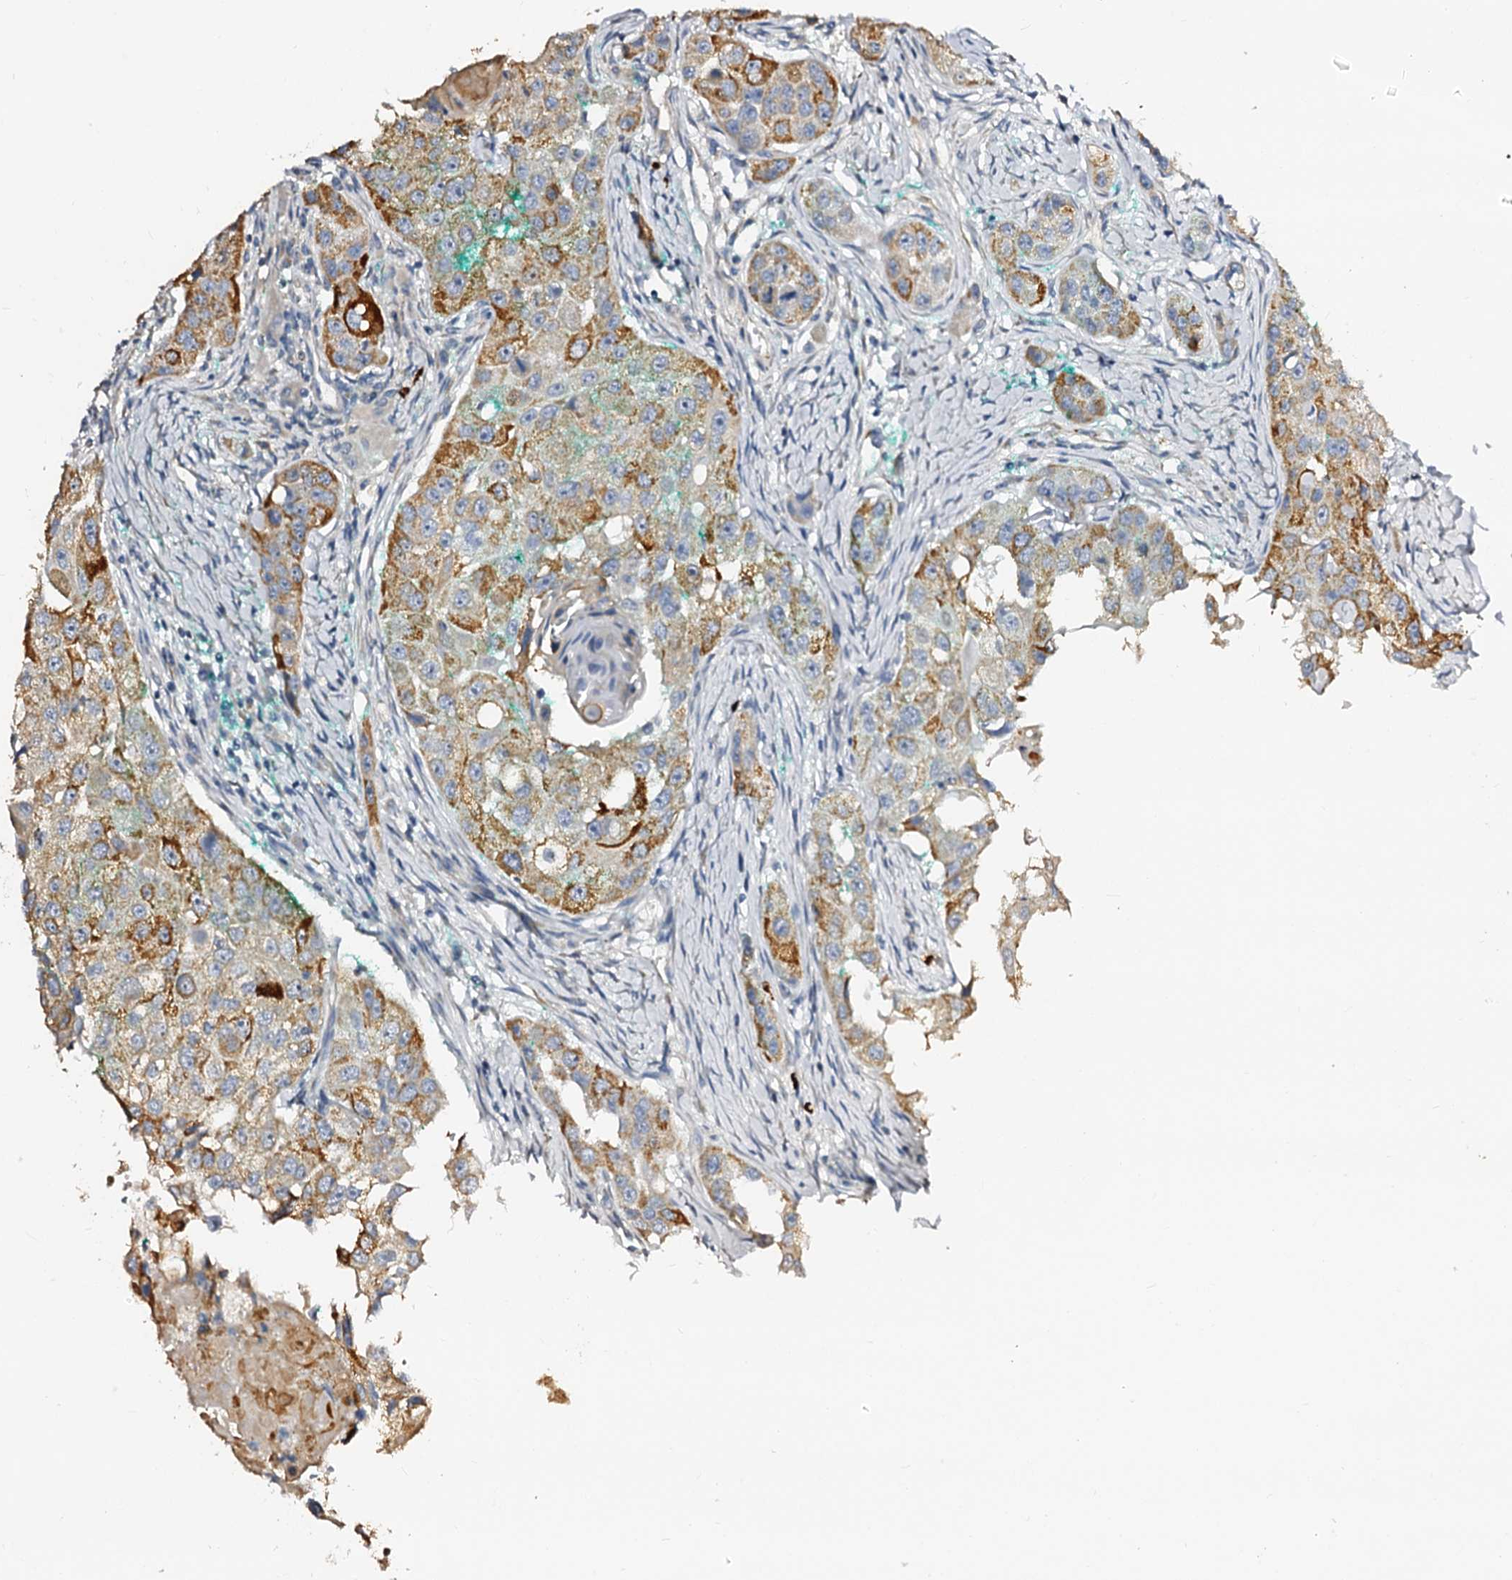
{"staining": {"intensity": "strong", "quantity": "25%-75%", "location": "cytoplasmic/membranous"}, "tissue": "head and neck cancer", "cell_type": "Tumor cells", "image_type": "cancer", "snomed": [{"axis": "morphology", "description": "Normal tissue, NOS"}, {"axis": "morphology", "description": "Squamous cell carcinoma, NOS"}, {"axis": "topography", "description": "Skeletal muscle"}, {"axis": "topography", "description": "Head-Neck"}], "caption": "Head and neck cancer (squamous cell carcinoma) stained for a protein reveals strong cytoplasmic/membranous positivity in tumor cells.", "gene": "MAOB", "patient": {"sex": "male", "age": 51}}